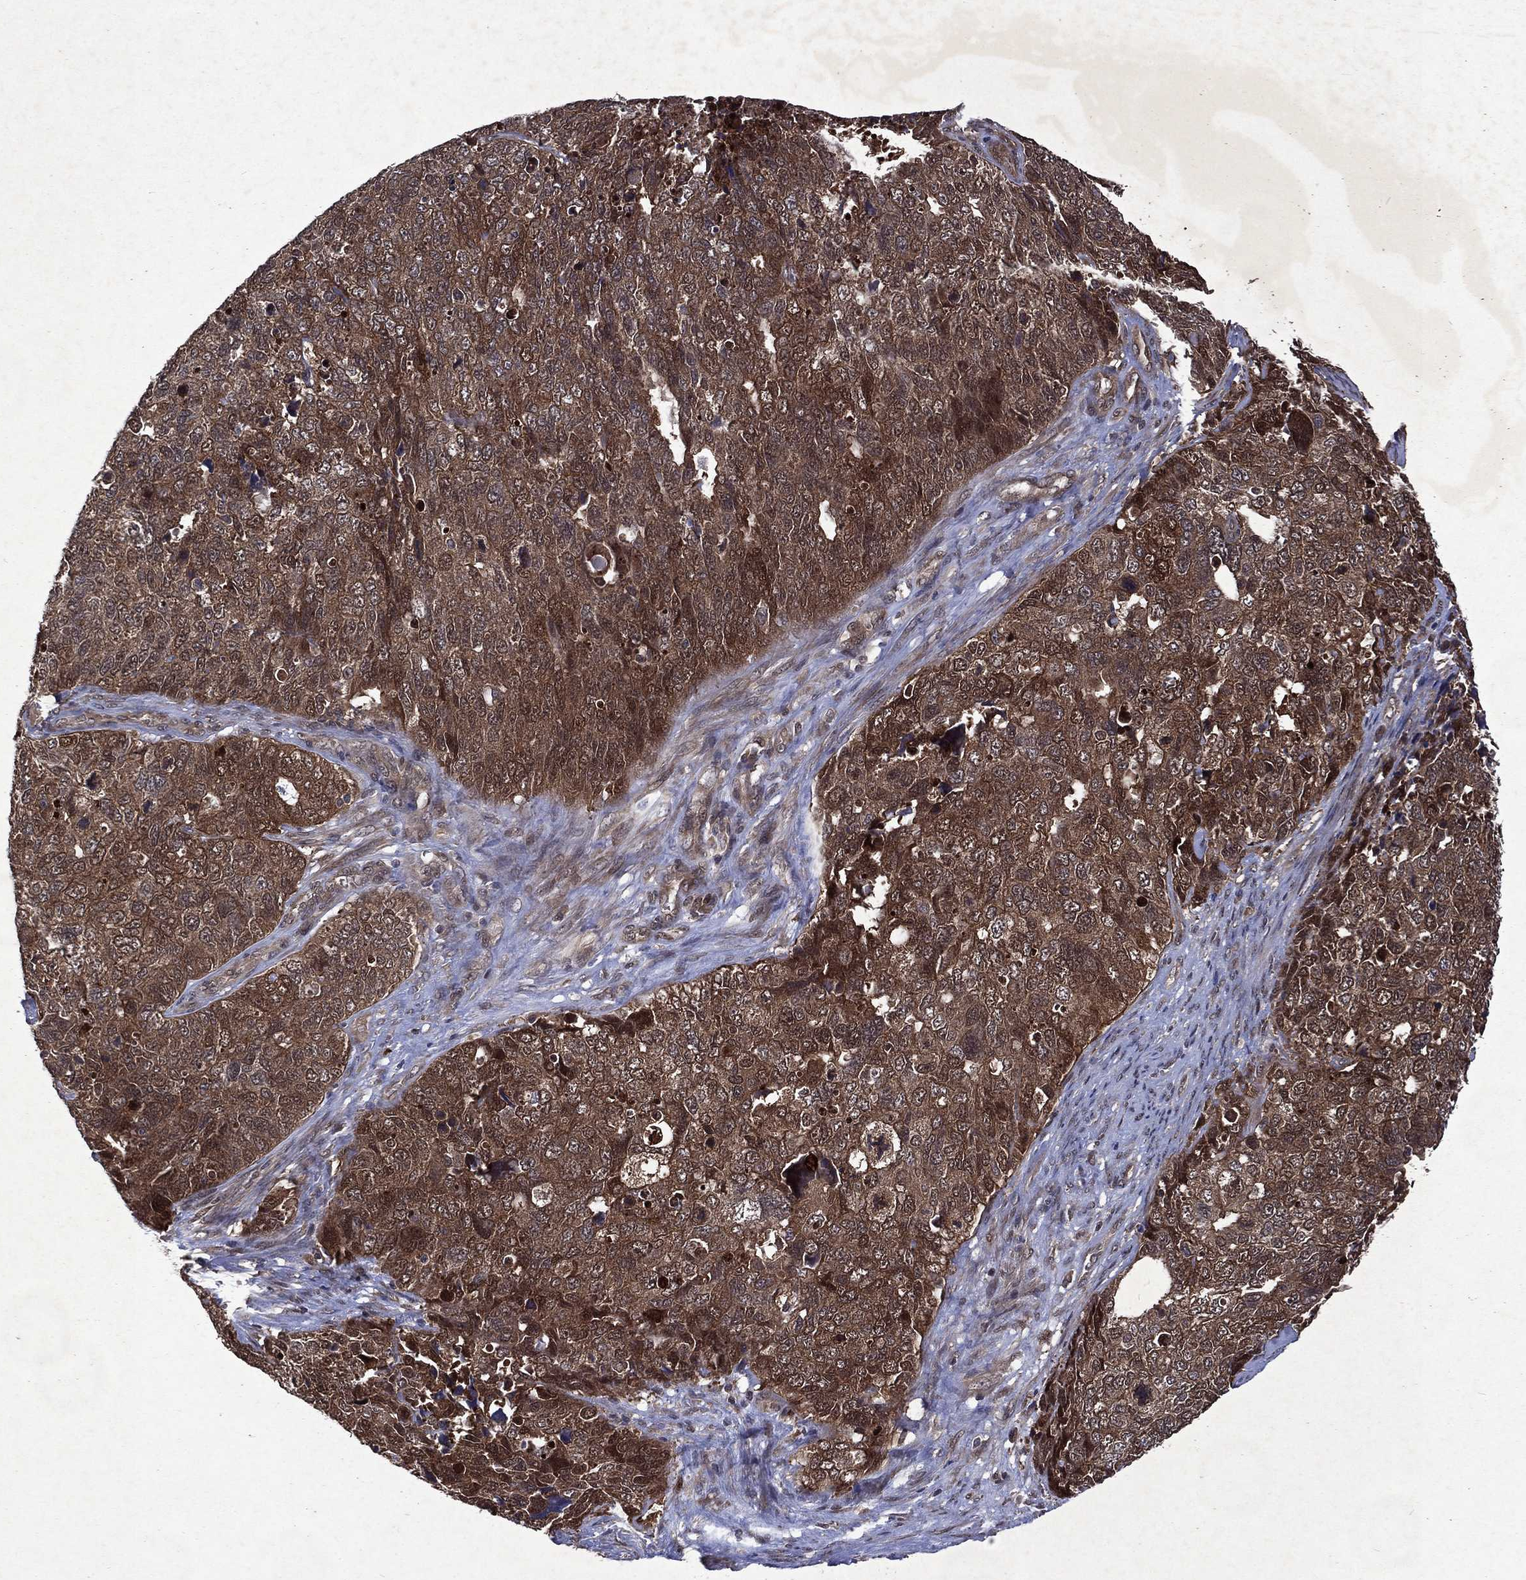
{"staining": {"intensity": "strong", "quantity": ">75%", "location": "cytoplasmic/membranous"}, "tissue": "cervical cancer", "cell_type": "Tumor cells", "image_type": "cancer", "snomed": [{"axis": "morphology", "description": "Squamous cell carcinoma, NOS"}, {"axis": "topography", "description": "Cervix"}], "caption": "IHC (DAB (3,3'-diaminobenzidine)) staining of cervical cancer exhibits strong cytoplasmic/membranous protein positivity in about >75% of tumor cells.", "gene": "MTAP", "patient": {"sex": "female", "age": 63}}